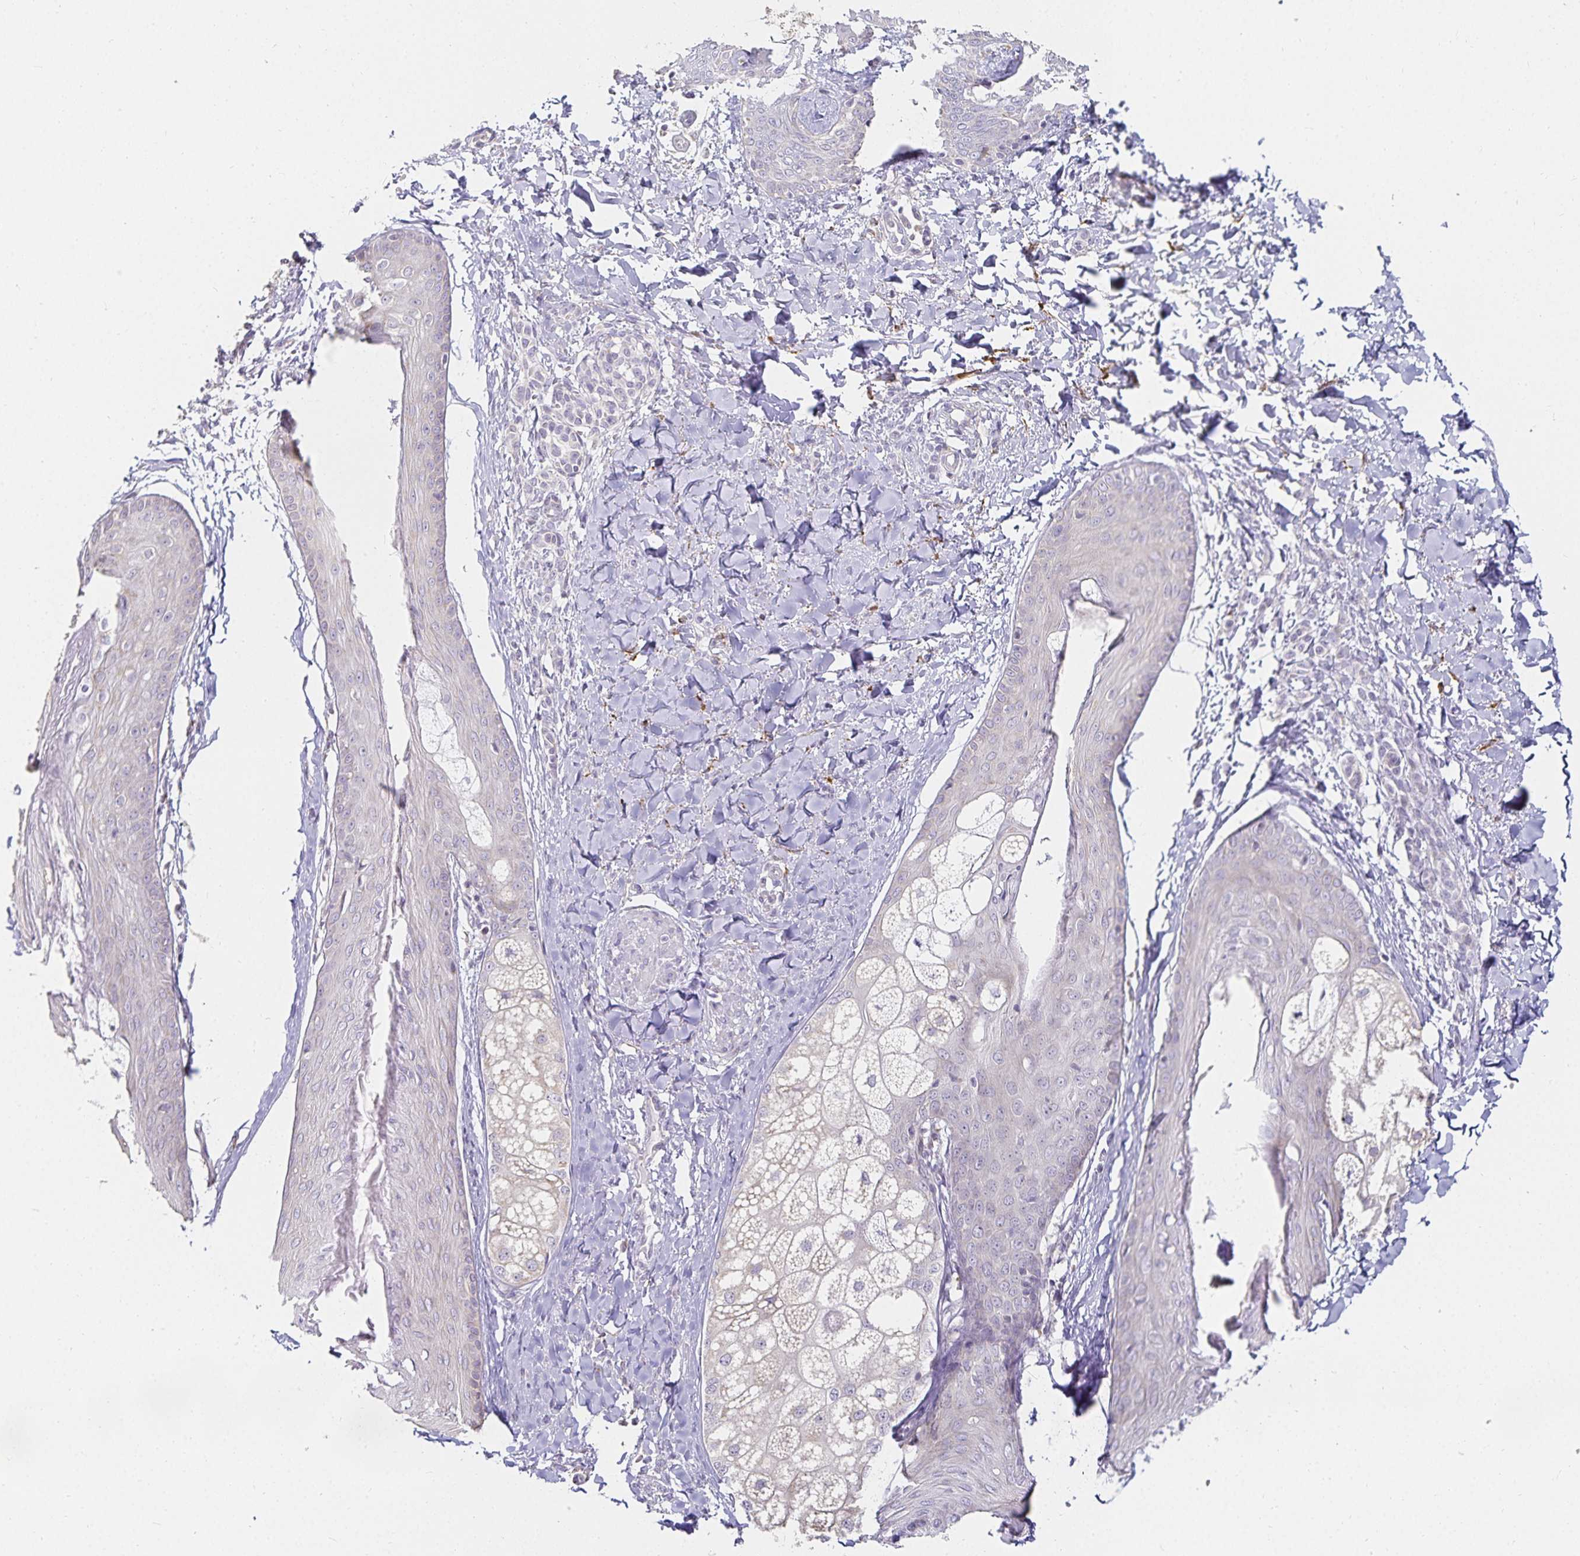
{"staining": {"intensity": "negative", "quantity": "none", "location": "none"}, "tissue": "skin", "cell_type": "Fibroblasts", "image_type": "normal", "snomed": [{"axis": "morphology", "description": "Normal tissue, NOS"}, {"axis": "topography", "description": "Skin"}], "caption": "Human skin stained for a protein using immunohistochemistry reveals no positivity in fibroblasts.", "gene": "GP2", "patient": {"sex": "male", "age": 16}}